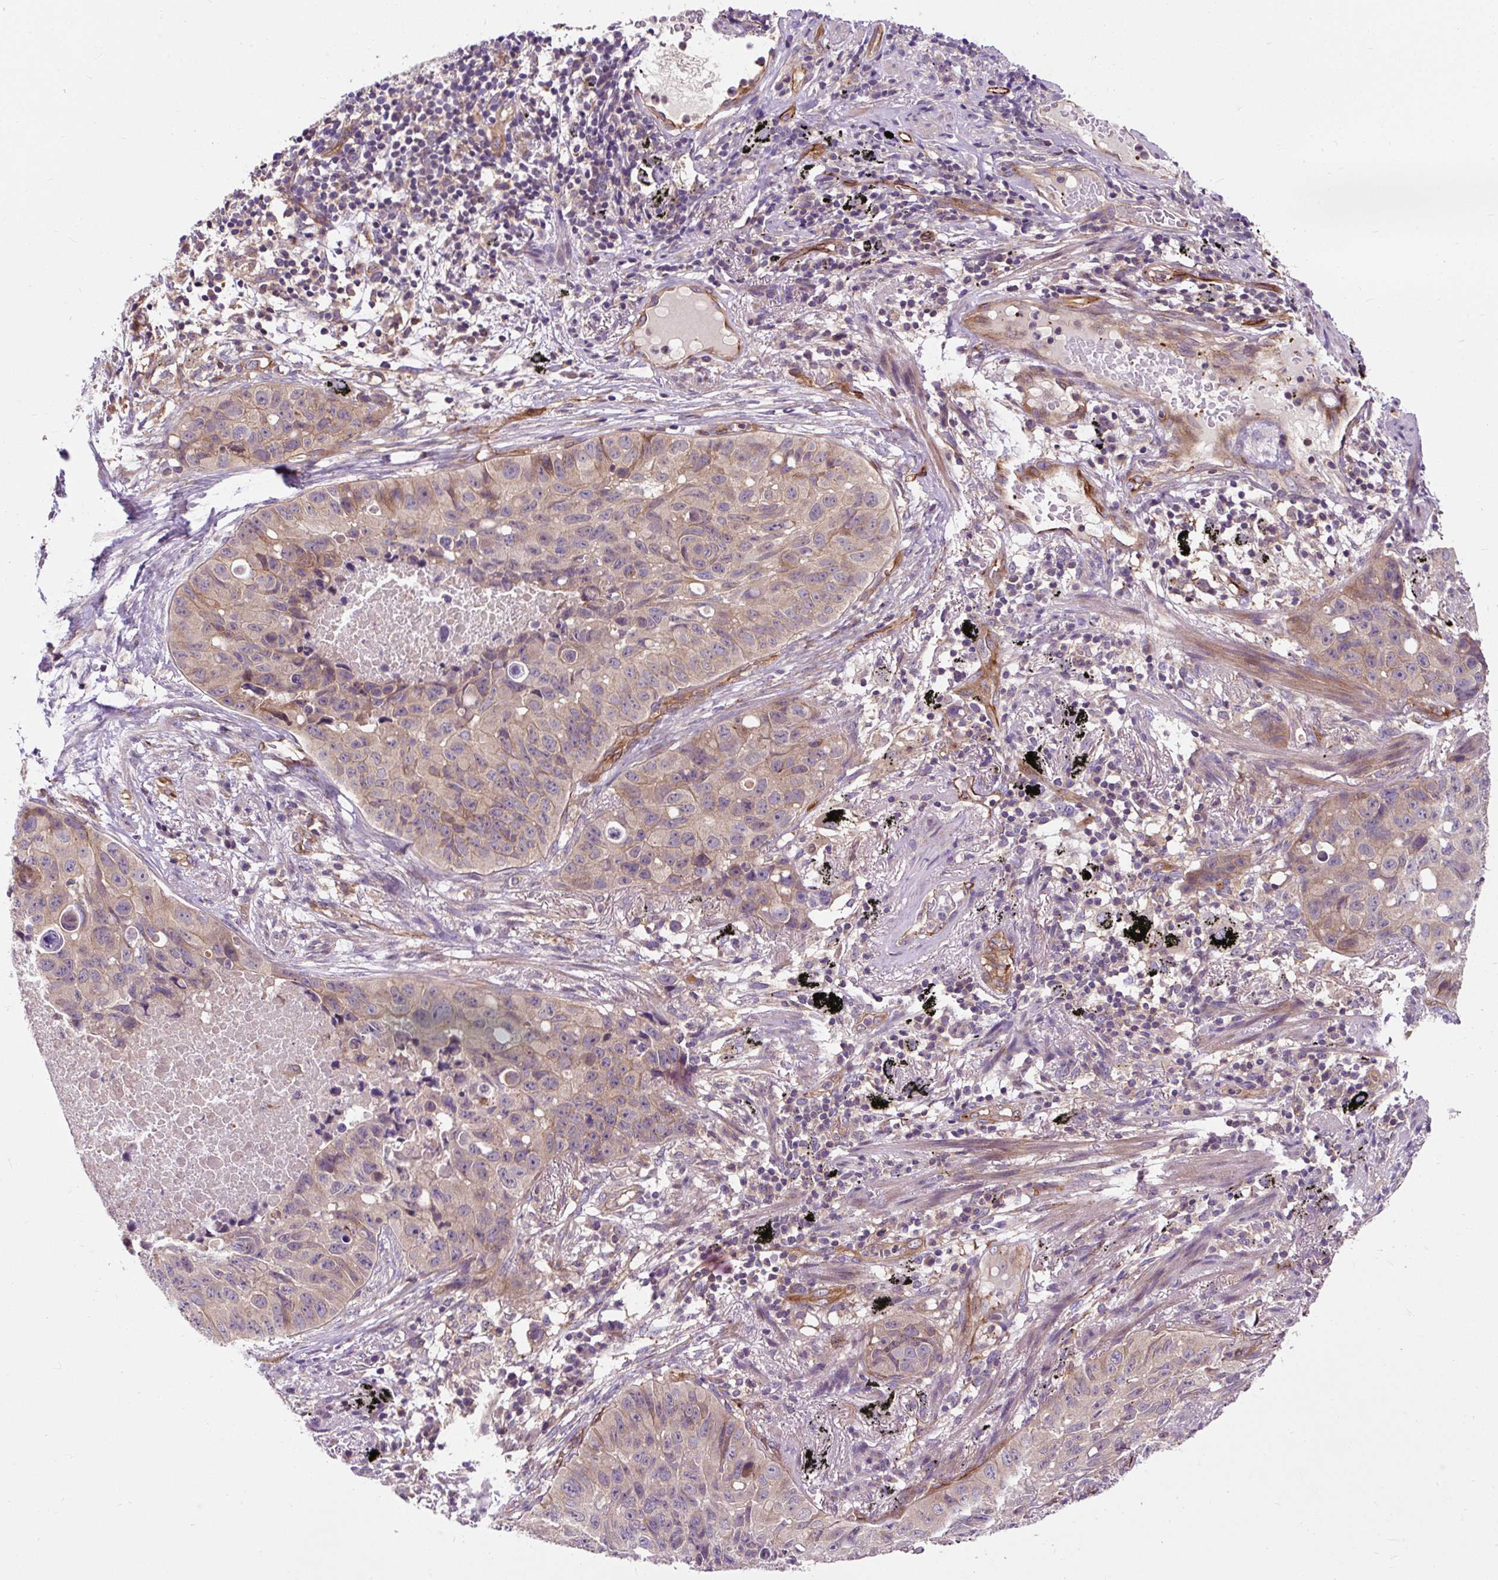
{"staining": {"intensity": "moderate", "quantity": "<25%", "location": "cytoplasmic/membranous"}, "tissue": "lung cancer", "cell_type": "Tumor cells", "image_type": "cancer", "snomed": [{"axis": "morphology", "description": "Squamous cell carcinoma, NOS"}, {"axis": "topography", "description": "Lung"}], "caption": "Lung squamous cell carcinoma was stained to show a protein in brown. There is low levels of moderate cytoplasmic/membranous positivity in approximately <25% of tumor cells. (brown staining indicates protein expression, while blue staining denotes nuclei).", "gene": "PCDHGB3", "patient": {"sex": "male", "age": 60}}